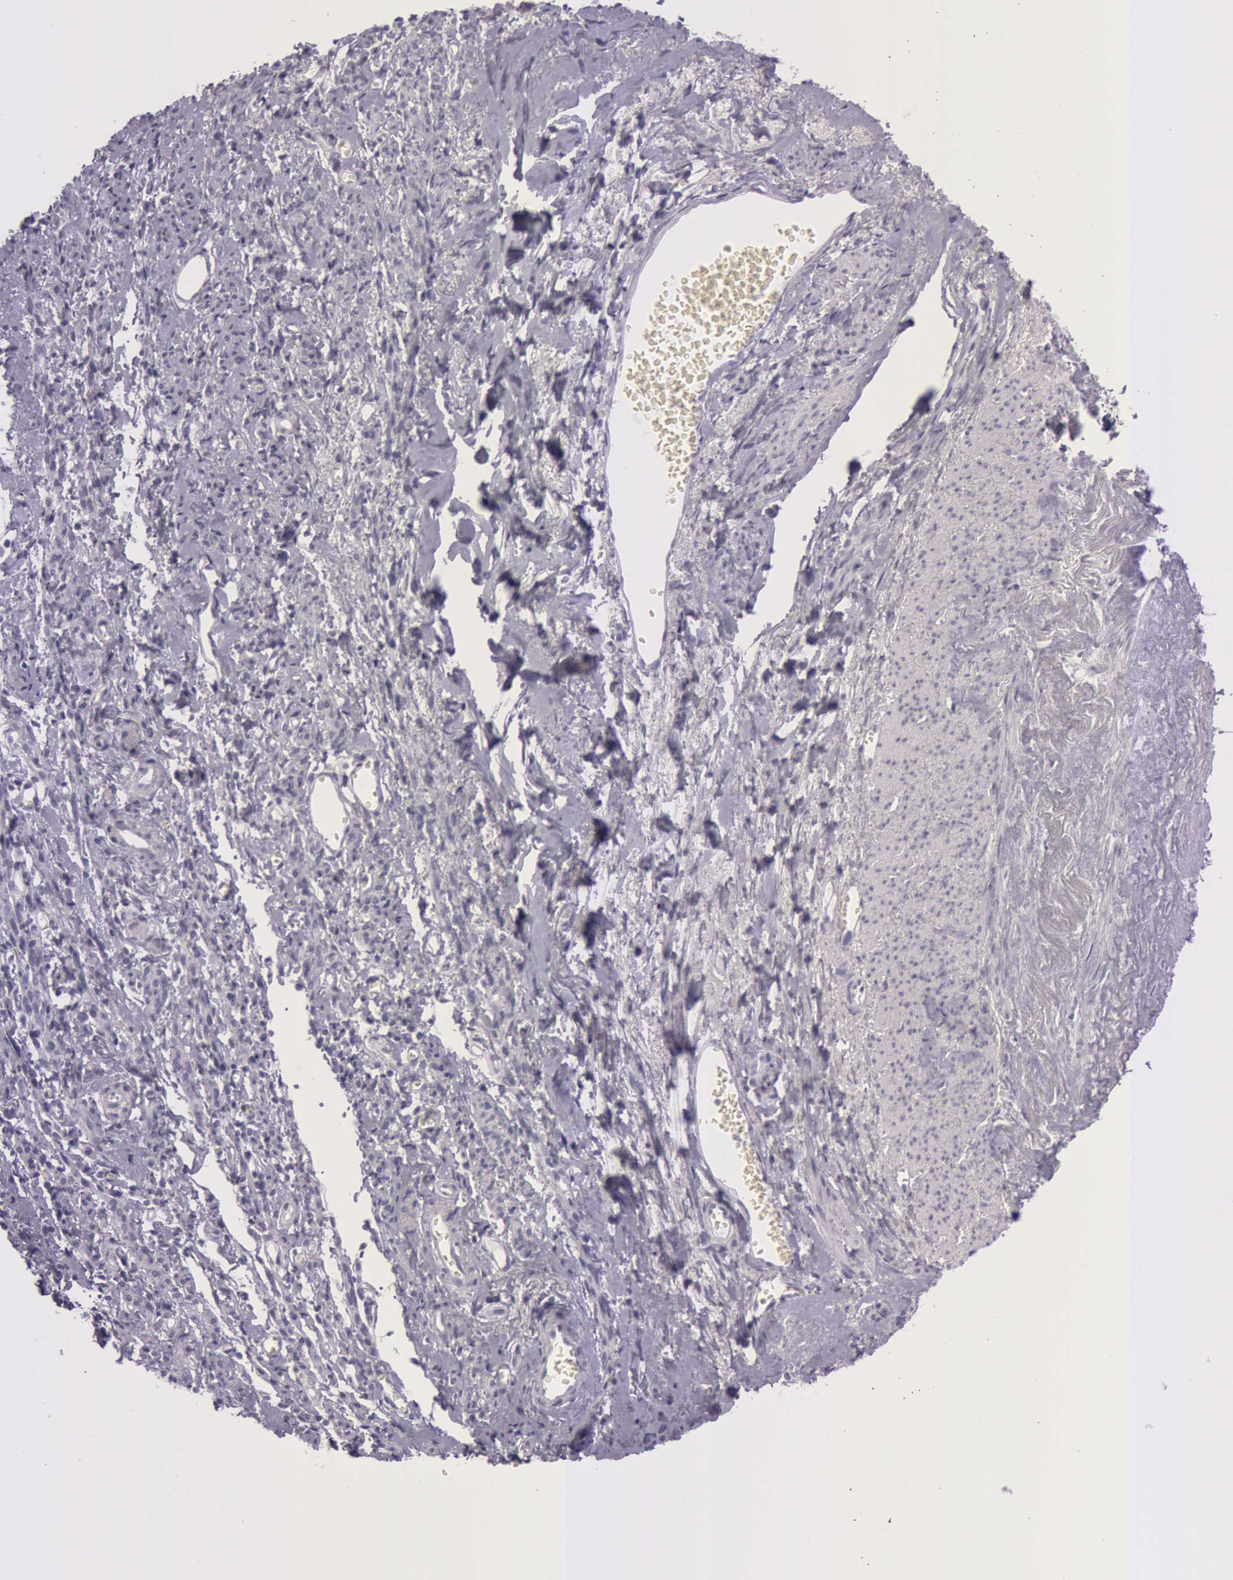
{"staining": {"intensity": "negative", "quantity": "none", "location": "none"}, "tissue": "endometrial cancer", "cell_type": "Tumor cells", "image_type": "cancer", "snomed": [{"axis": "morphology", "description": "Adenocarcinoma, NOS"}, {"axis": "topography", "description": "Endometrium"}], "caption": "Immunohistochemistry (IHC) of human adenocarcinoma (endometrial) reveals no staining in tumor cells.", "gene": "S100A7", "patient": {"sex": "female", "age": 75}}